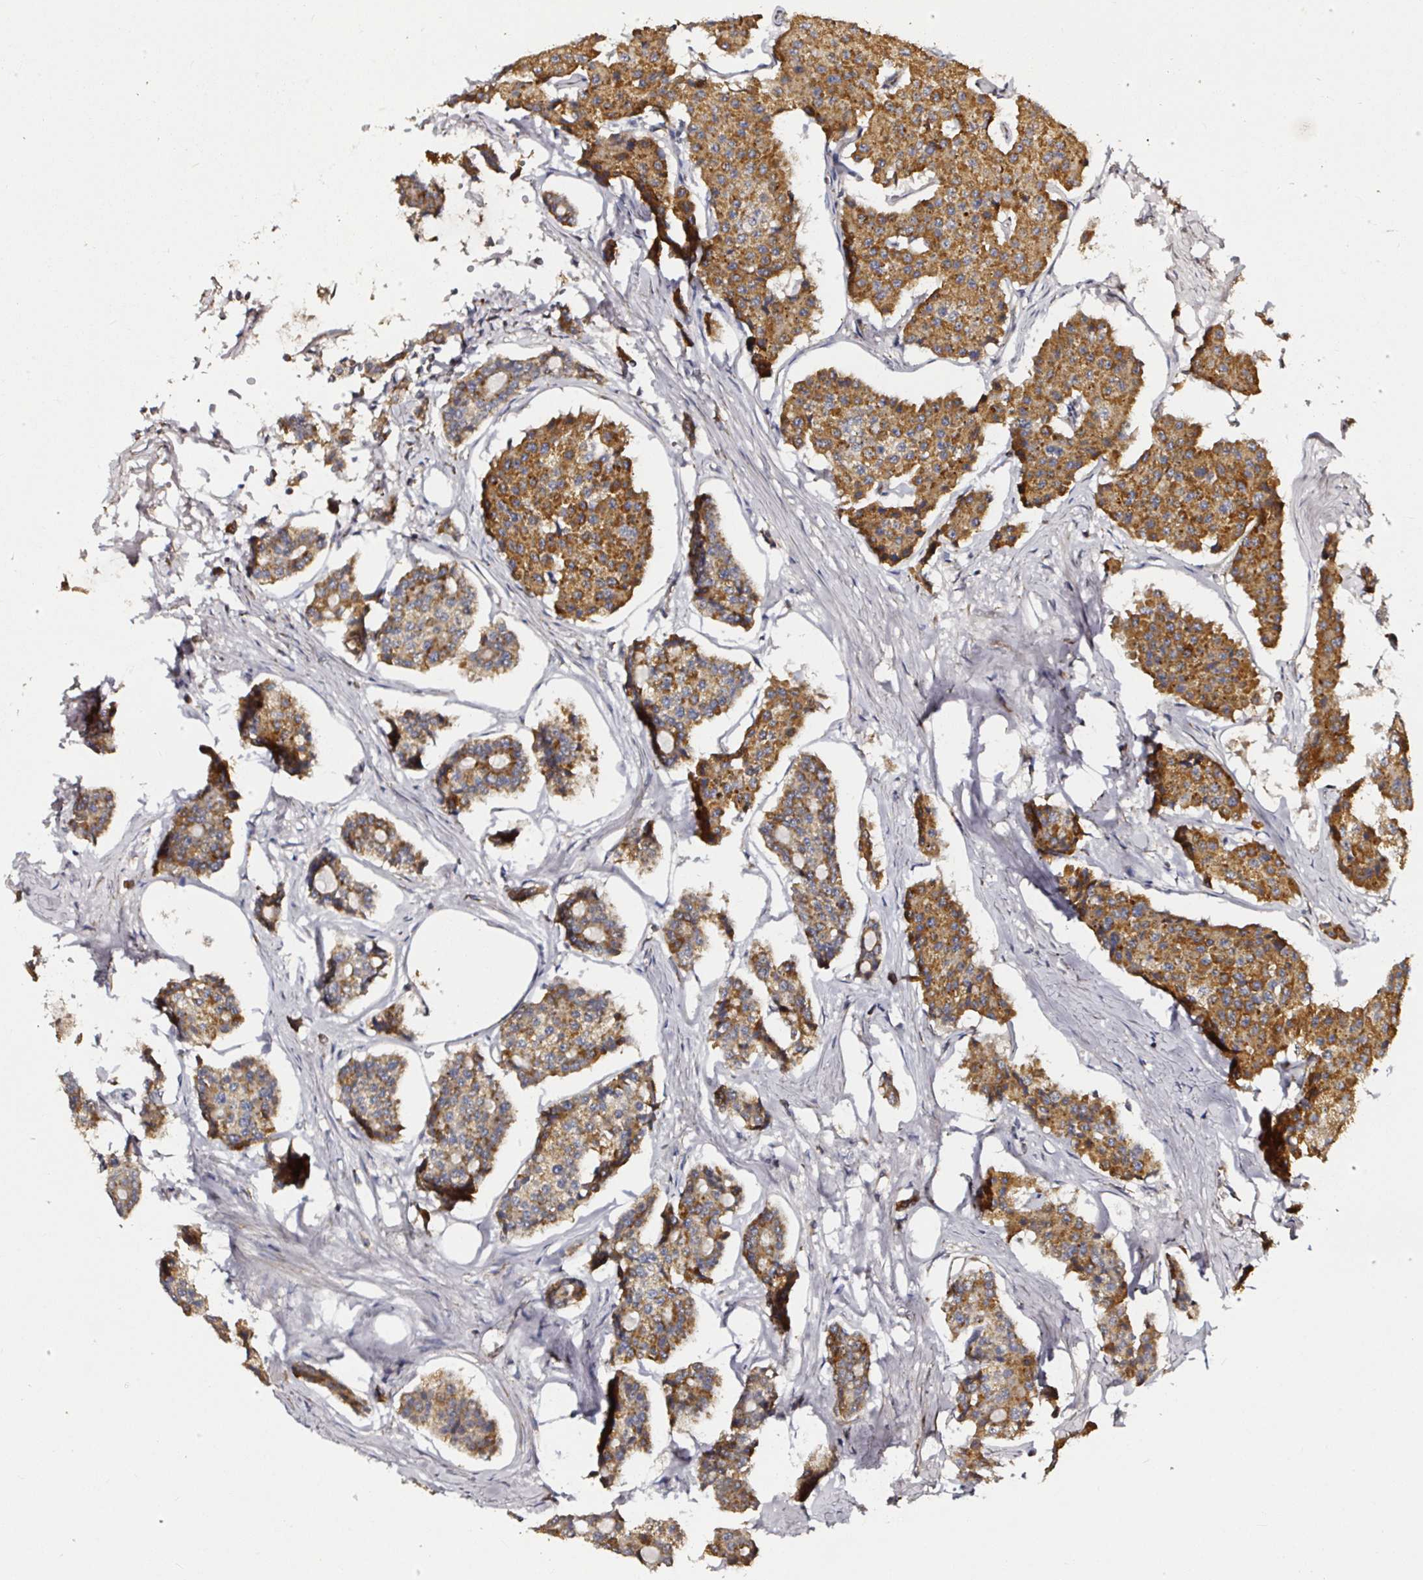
{"staining": {"intensity": "strong", "quantity": ">75%", "location": "cytoplasmic/membranous"}, "tissue": "carcinoid", "cell_type": "Tumor cells", "image_type": "cancer", "snomed": [{"axis": "morphology", "description": "Carcinoid, malignant, NOS"}, {"axis": "topography", "description": "Small intestine"}], "caption": "This photomicrograph exhibits IHC staining of human malignant carcinoid, with high strong cytoplasmic/membranous staining in approximately >75% of tumor cells.", "gene": "ATAD3B", "patient": {"sex": "female", "age": 65}}